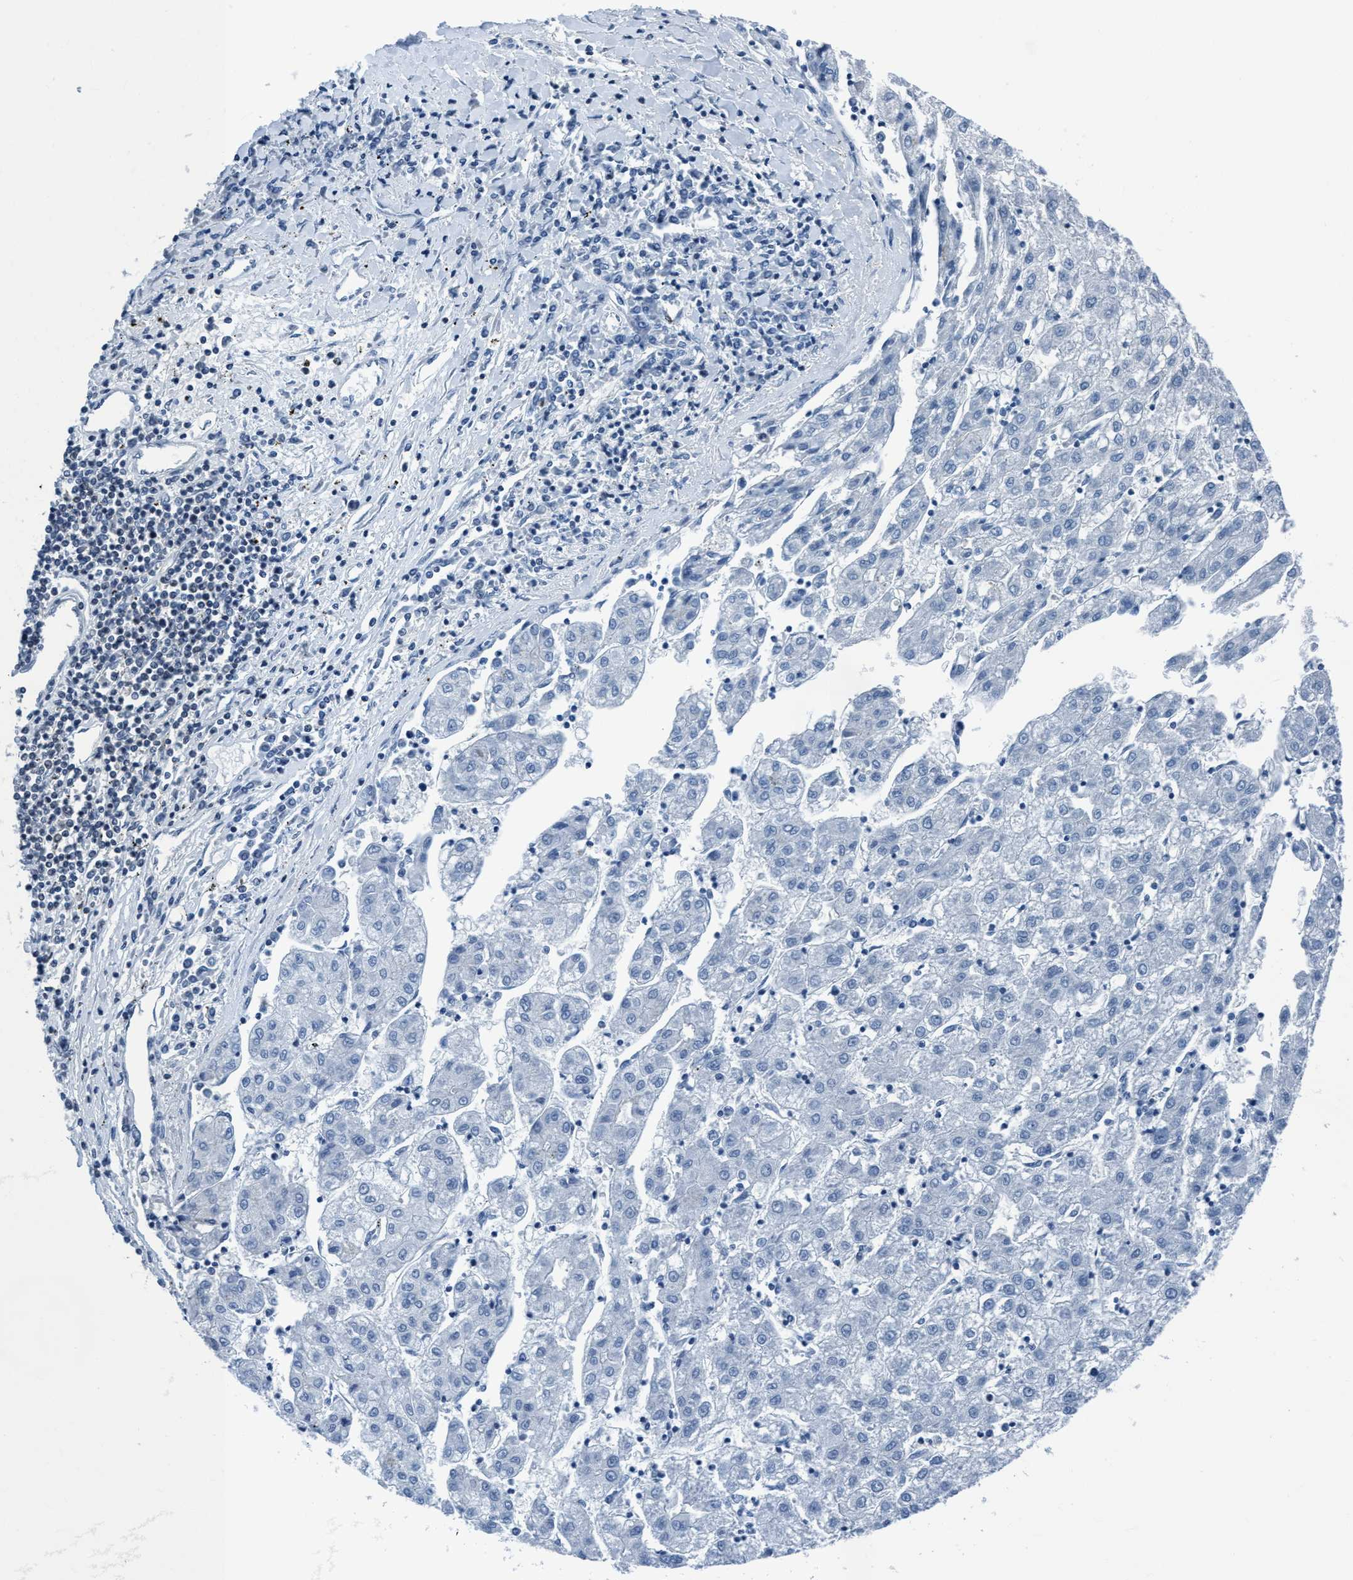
{"staining": {"intensity": "negative", "quantity": "none", "location": "none"}, "tissue": "liver cancer", "cell_type": "Tumor cells", "image_type": "cancer", "snomed": [{"axis": "morphology", "description": "Carcinoma, Hepatocellular, NOS"}, {"axis": "topography", "description": "Liver"}], "caption": "Hepatocellular carcinoma (liver) was stained to show a protein in brown. There is no significant staining in tumor cells.", "gene": "DNAI1", "patient": {"sex": "male", "age": 72}}